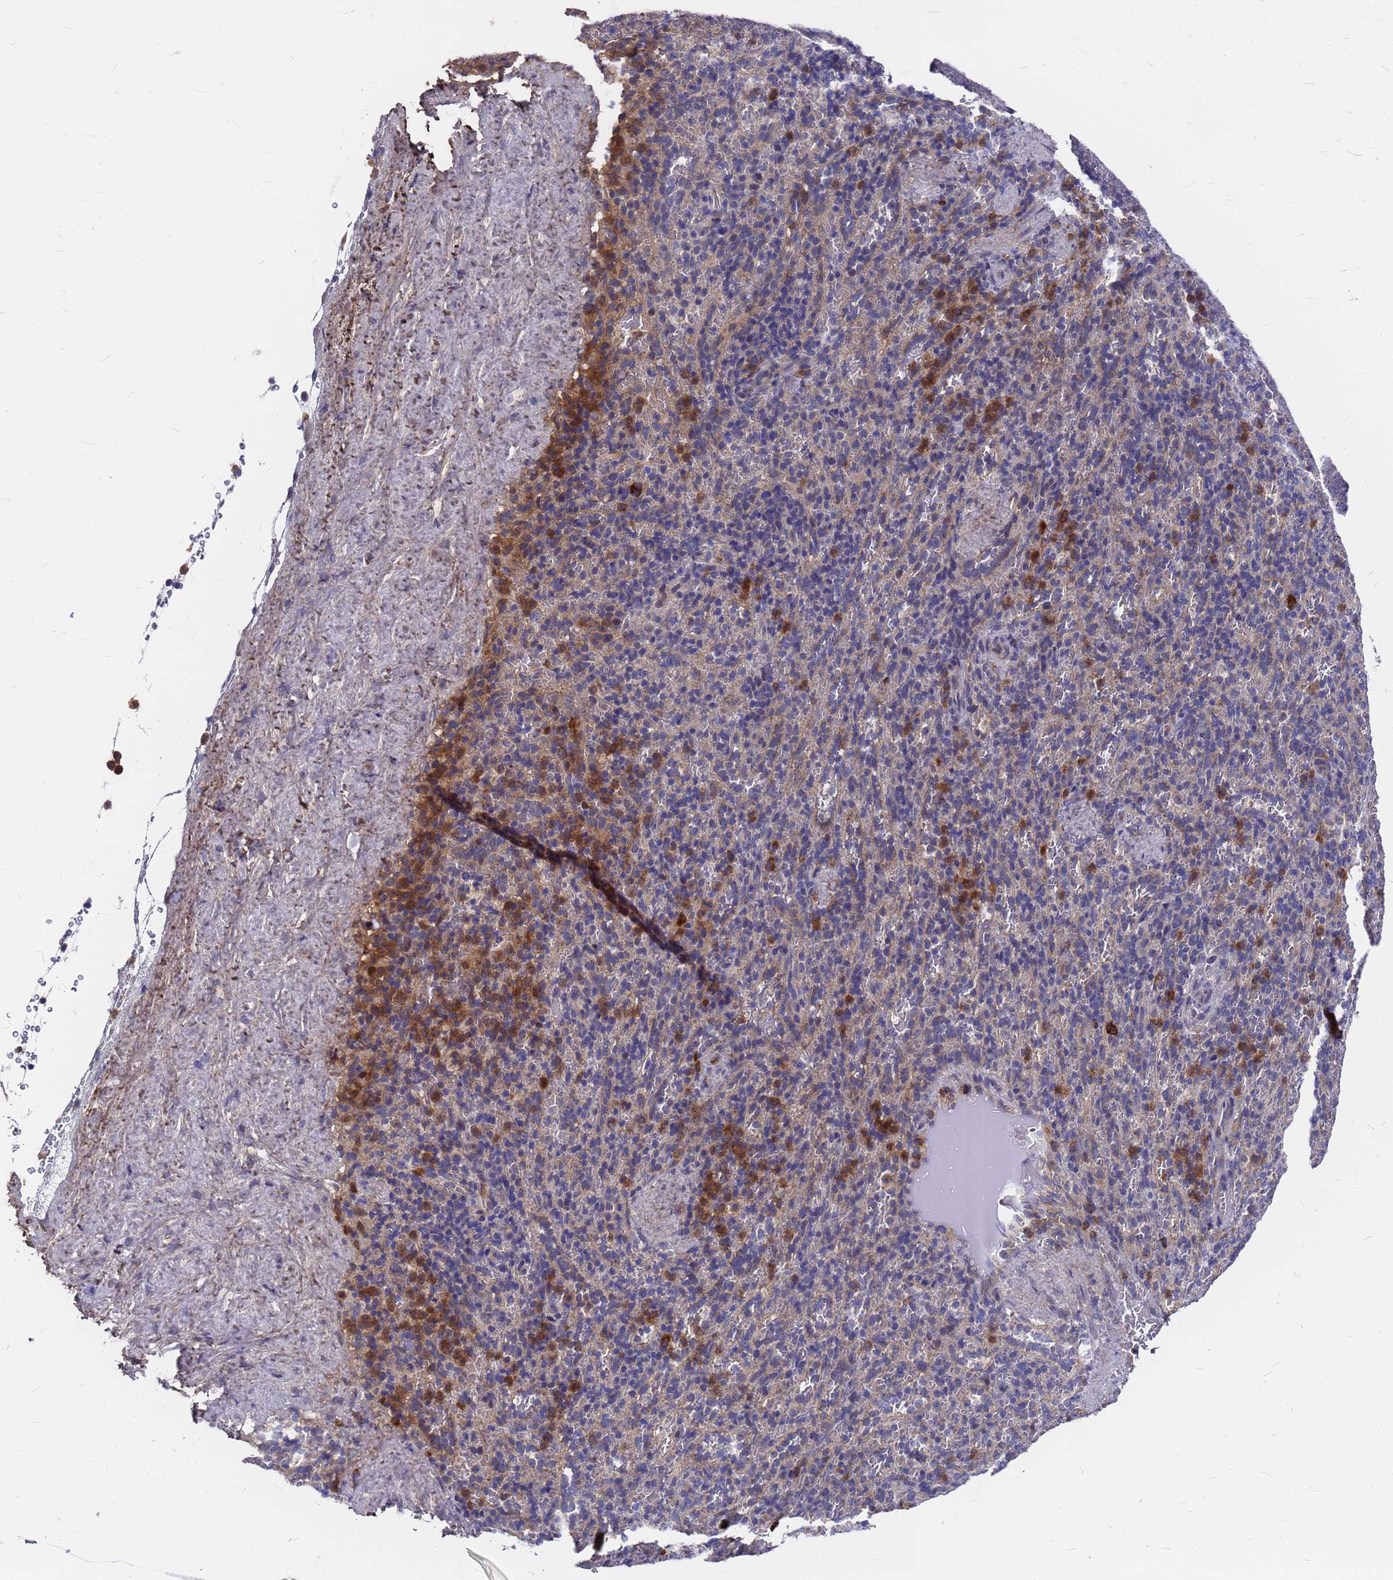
{"staining": {"intensity": "moderate", "quantity": "25%-75%", "location": "cytoplasmic/membranous"}, "tissue": "spleen", "cell_type": "Cells in red pulp", "image_type": "normal", "snomed": [{"axis": "morphology", "description": "Normal tissue, NOS"}, {"axis": "topography", "description": "Spleen"}], "caption": "Cells in red pulp exhibit moderate cytoplasmic/membranous positivity in approximately 25%-75% of cells in normal spleen.", "gene": "ZNF717", "patient": {"sex": "female", "age": 21}}